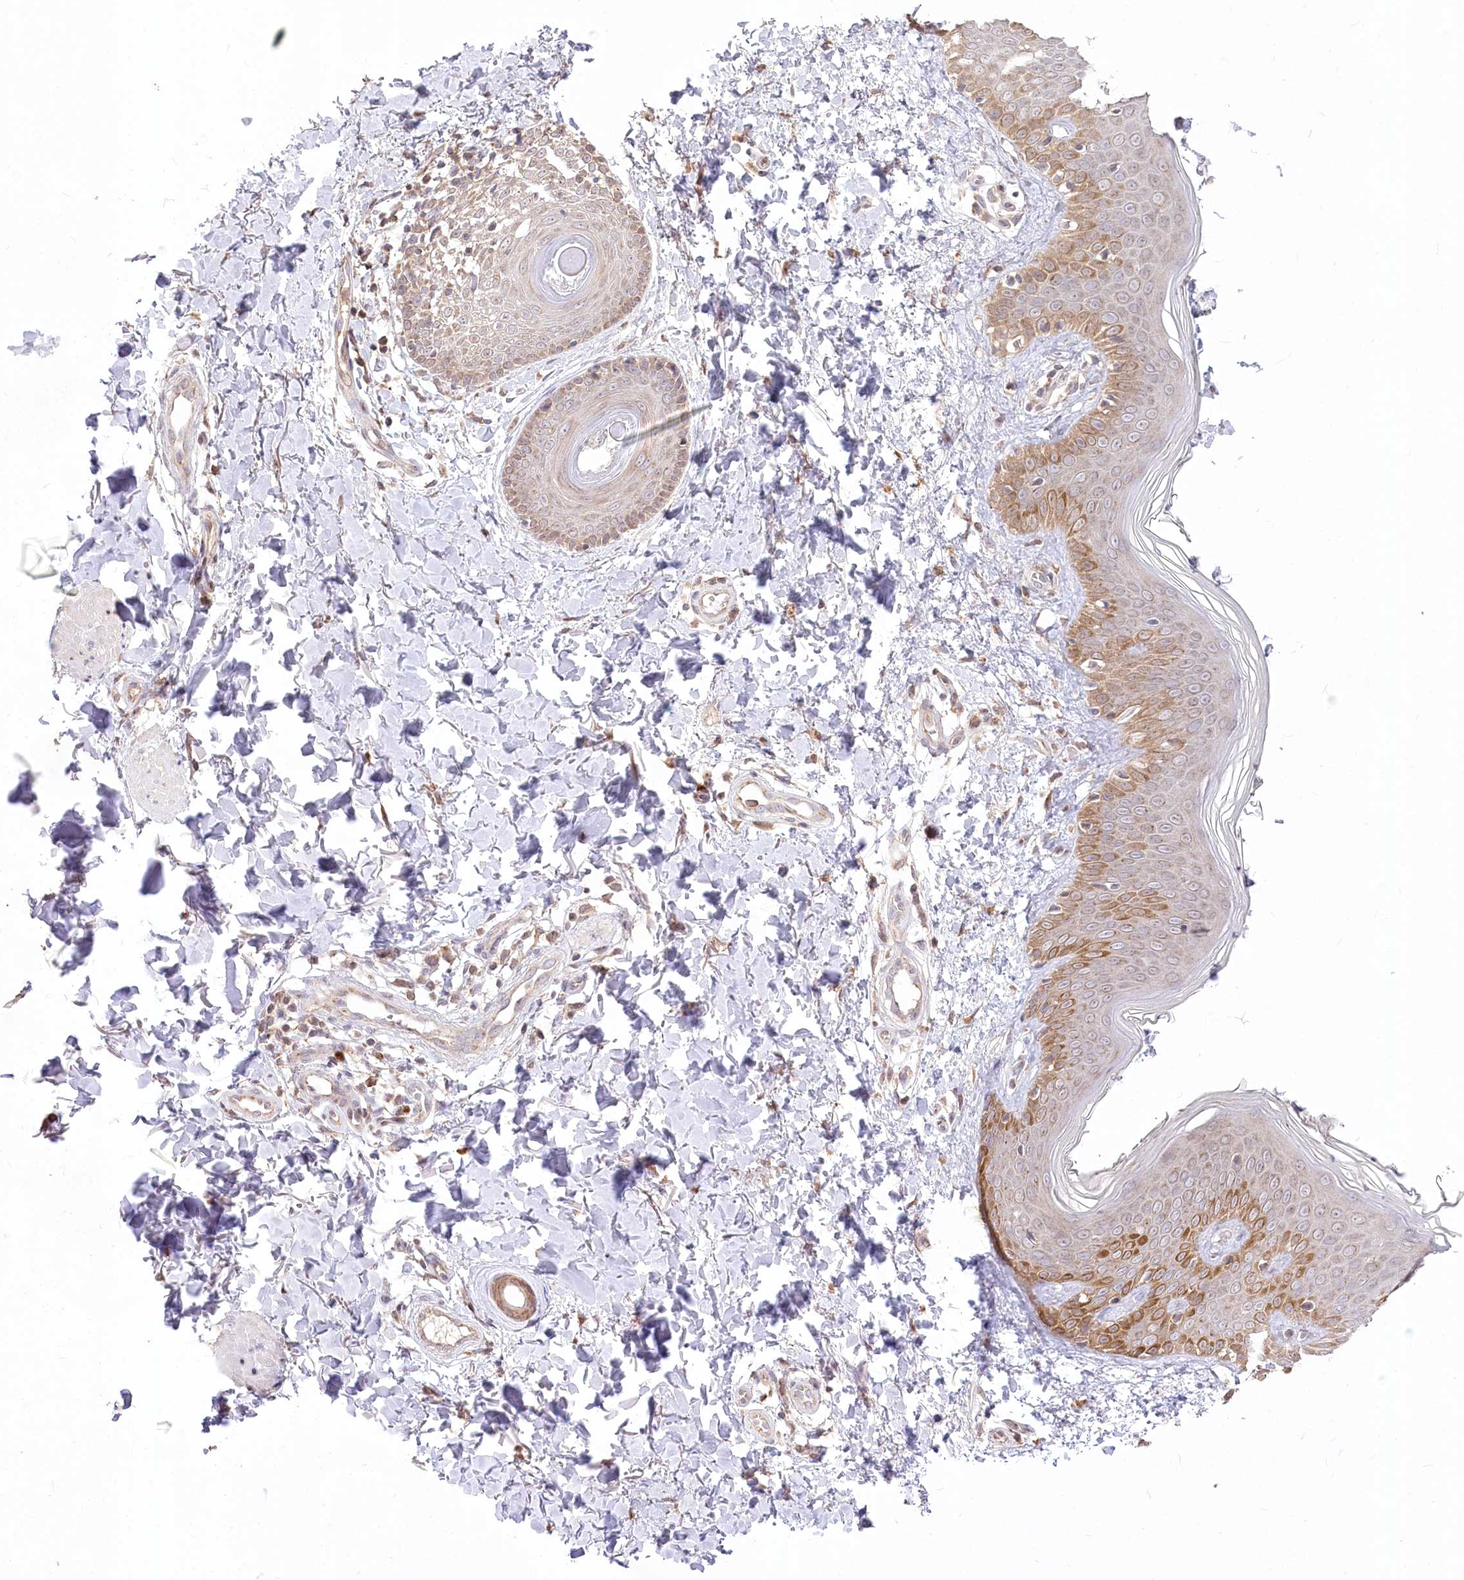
{"staining": {"intensity": "moderate", "quantity": ">75%", "location": "cytoplasmic/membranous"}, "tissue": "skin", "cell_type": "Fibroblasts", "image_type": "normal", "snomed": [{"axis": "morphology", "description": "Normal tissue, NOS"}, {"axis": "topography", "description": "Skin"}], "caption": "Protein expression by immunohistochemistry (IHC) shows moderate cytoplasmic/membranous positivity in about >75% of fibroblasts in benign skin. (Brightfield microscopy of DAB IHC at high magnification).", "gene": "STT3B", "patient": {"sex": "male", "age": 37}}